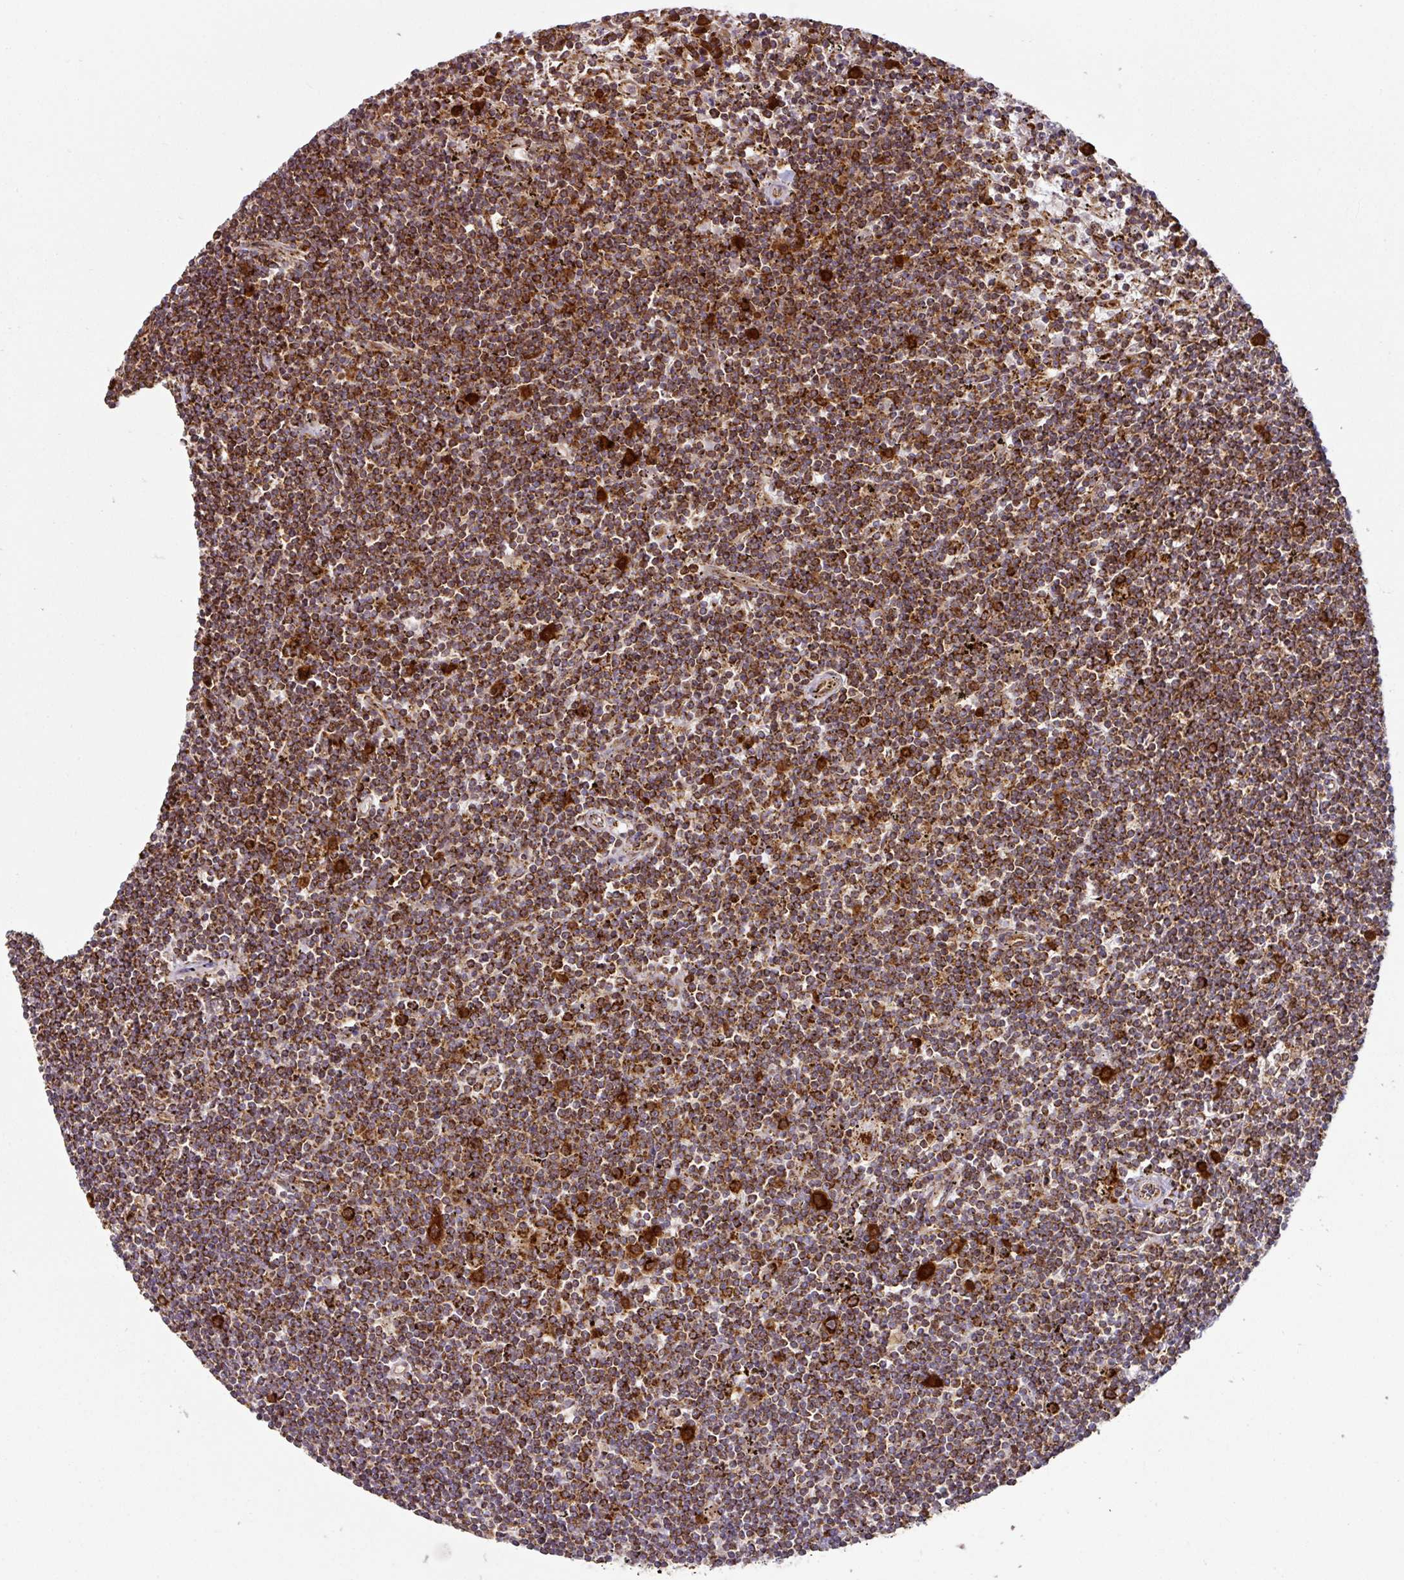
{"staining": {"intensity": "strong", "quantity": ">75%", "location": "cytoplasmic/membranous"}, "tissue": "lymphoma", "cell_type": "Tumor cells", "image_type": "cancer", "snomed": [{"axis": "morphology", "description": "Malignant lymphoma, non-Hodgkin's type, Low grade"}, {"axis": "topography", "description": "Spleen"}], "caption": "Lymphoma tissue demonstrates strong cytoplasmic/membranous positivity in about >75% of tumor cells, visualized by immunohistochemistry. Nuclei are stained in blue.", "gene": "TRAP1", "patient": {"sex": "male", "age": 76}}